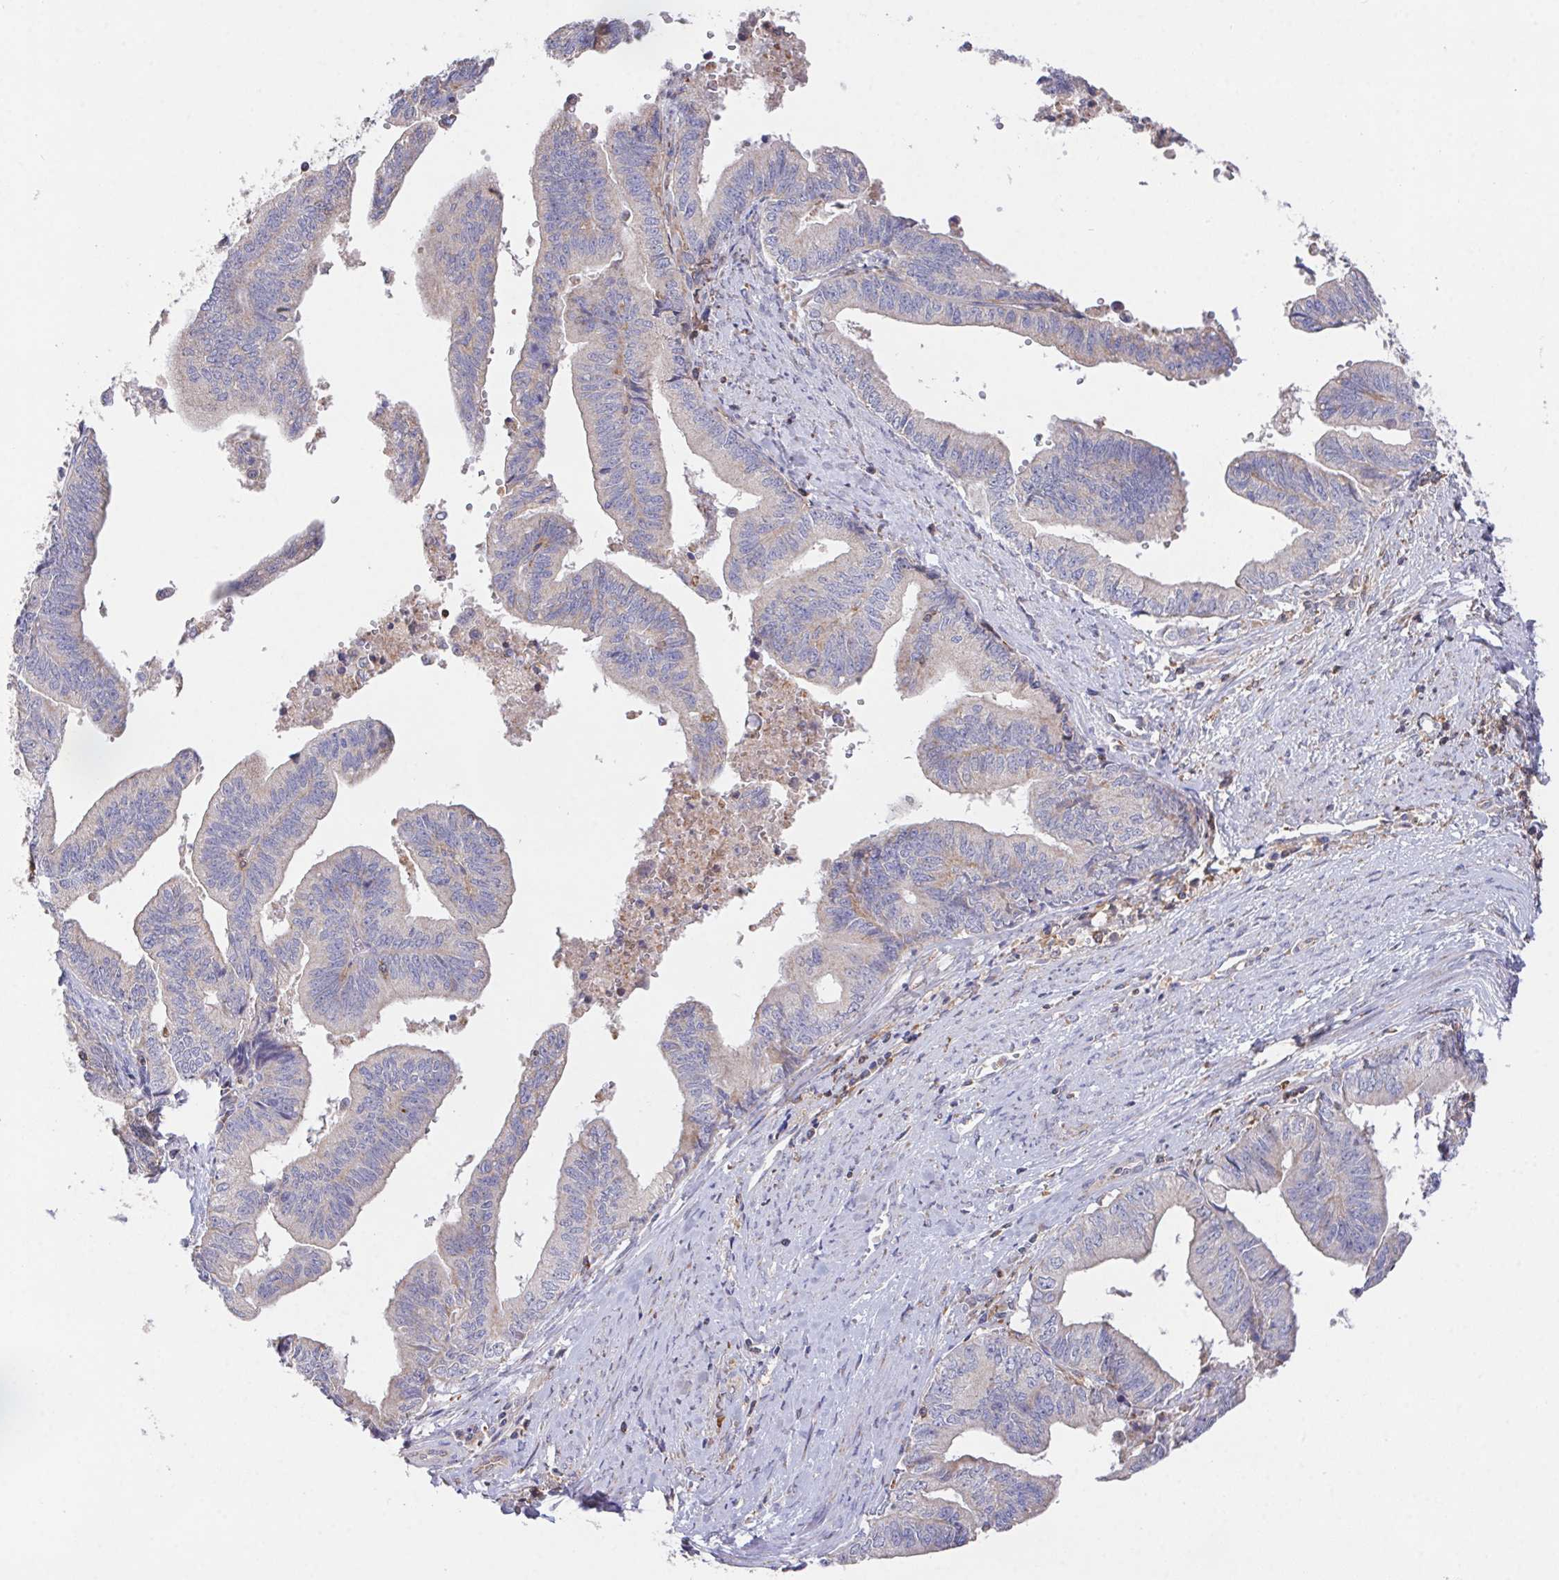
{"staining": {"intensity": "negative", "quantity": "none", "location": "none"}, "tissue": "endometrial cancer", "cell_type": "Tumor cells", "image_type": "cancer", "snomed": [{"axis": "morphology", "description": "Adenocarcinoma, NOS"}, {"axis": "topography", "description": "Endometrium"}], "caption": "Tumor cells are negative for brown protein staining in endometrial cancer (adenocarcinoma).", "gene": "FAM241A", "patient": {"sex": "female", "age": 65}}